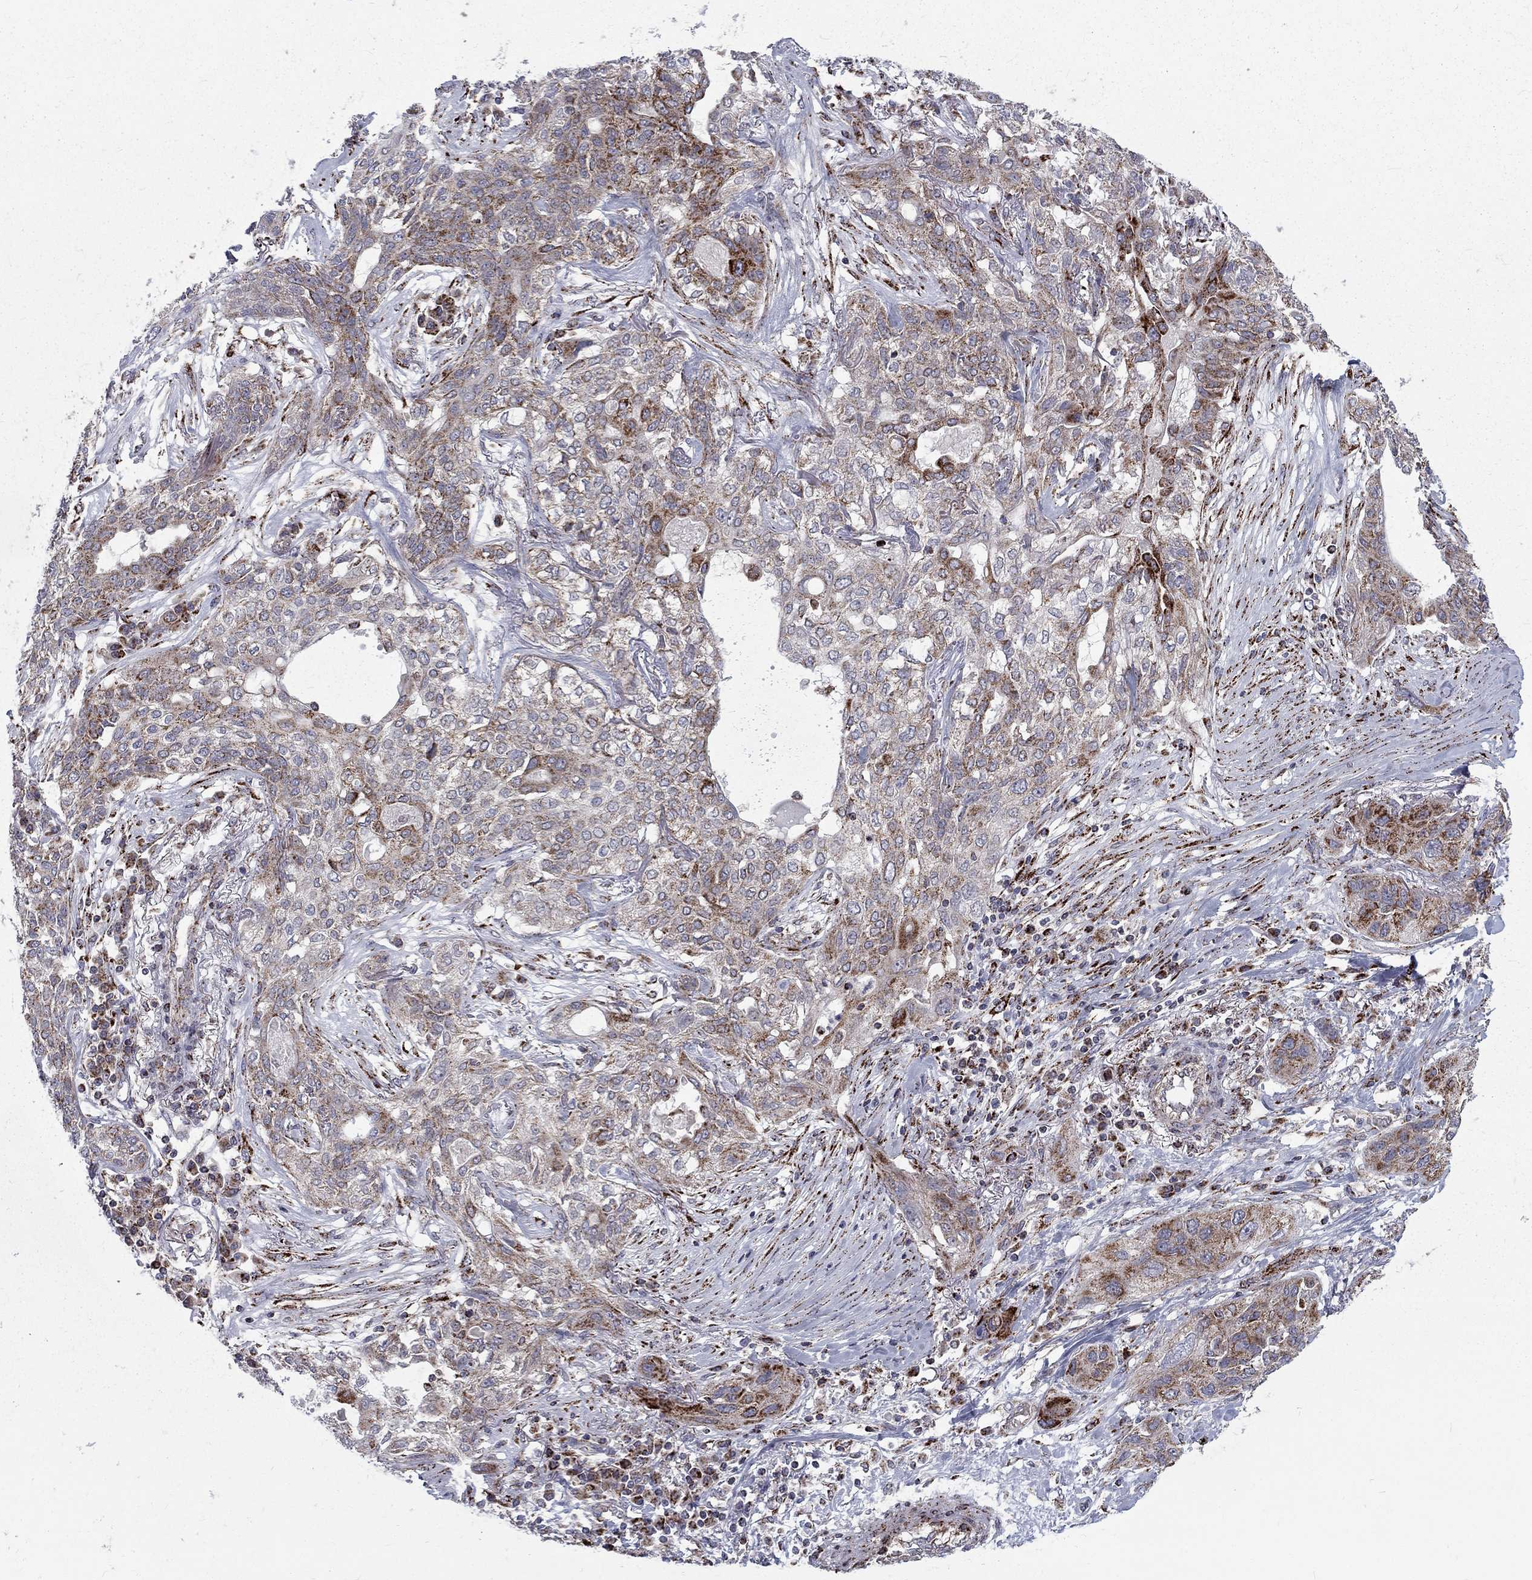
{"staining": {"intensity": "moderate", "quantity": ">75%", "location": "cytoplasmic/membranous"}, "tissue": "lung cancer", "cell_type": "Tumor cells", "image_type": "cancer", "snomed": [{"axis": "morphology", "description": "Squamous cell carcinoma, NOS"}, {"axis": "topography", "description": "Lung"}], "caption": "IHC staining of lung cancer (squamous cell carcinoma), which displays medium levels of moderate cytoplasmic/membranous staining in approximately >75% of tumor cells indicating moderate cytoplasmic/membranous protein positivity. The staining was performed using DAB (3,3'-diaminobenzidine) (brown) for protein detection and nuclei were counterstained in hematoxylin (blue).", "gene": "ALDH1B1", "patient": {"sex": "female", "age": 70}}